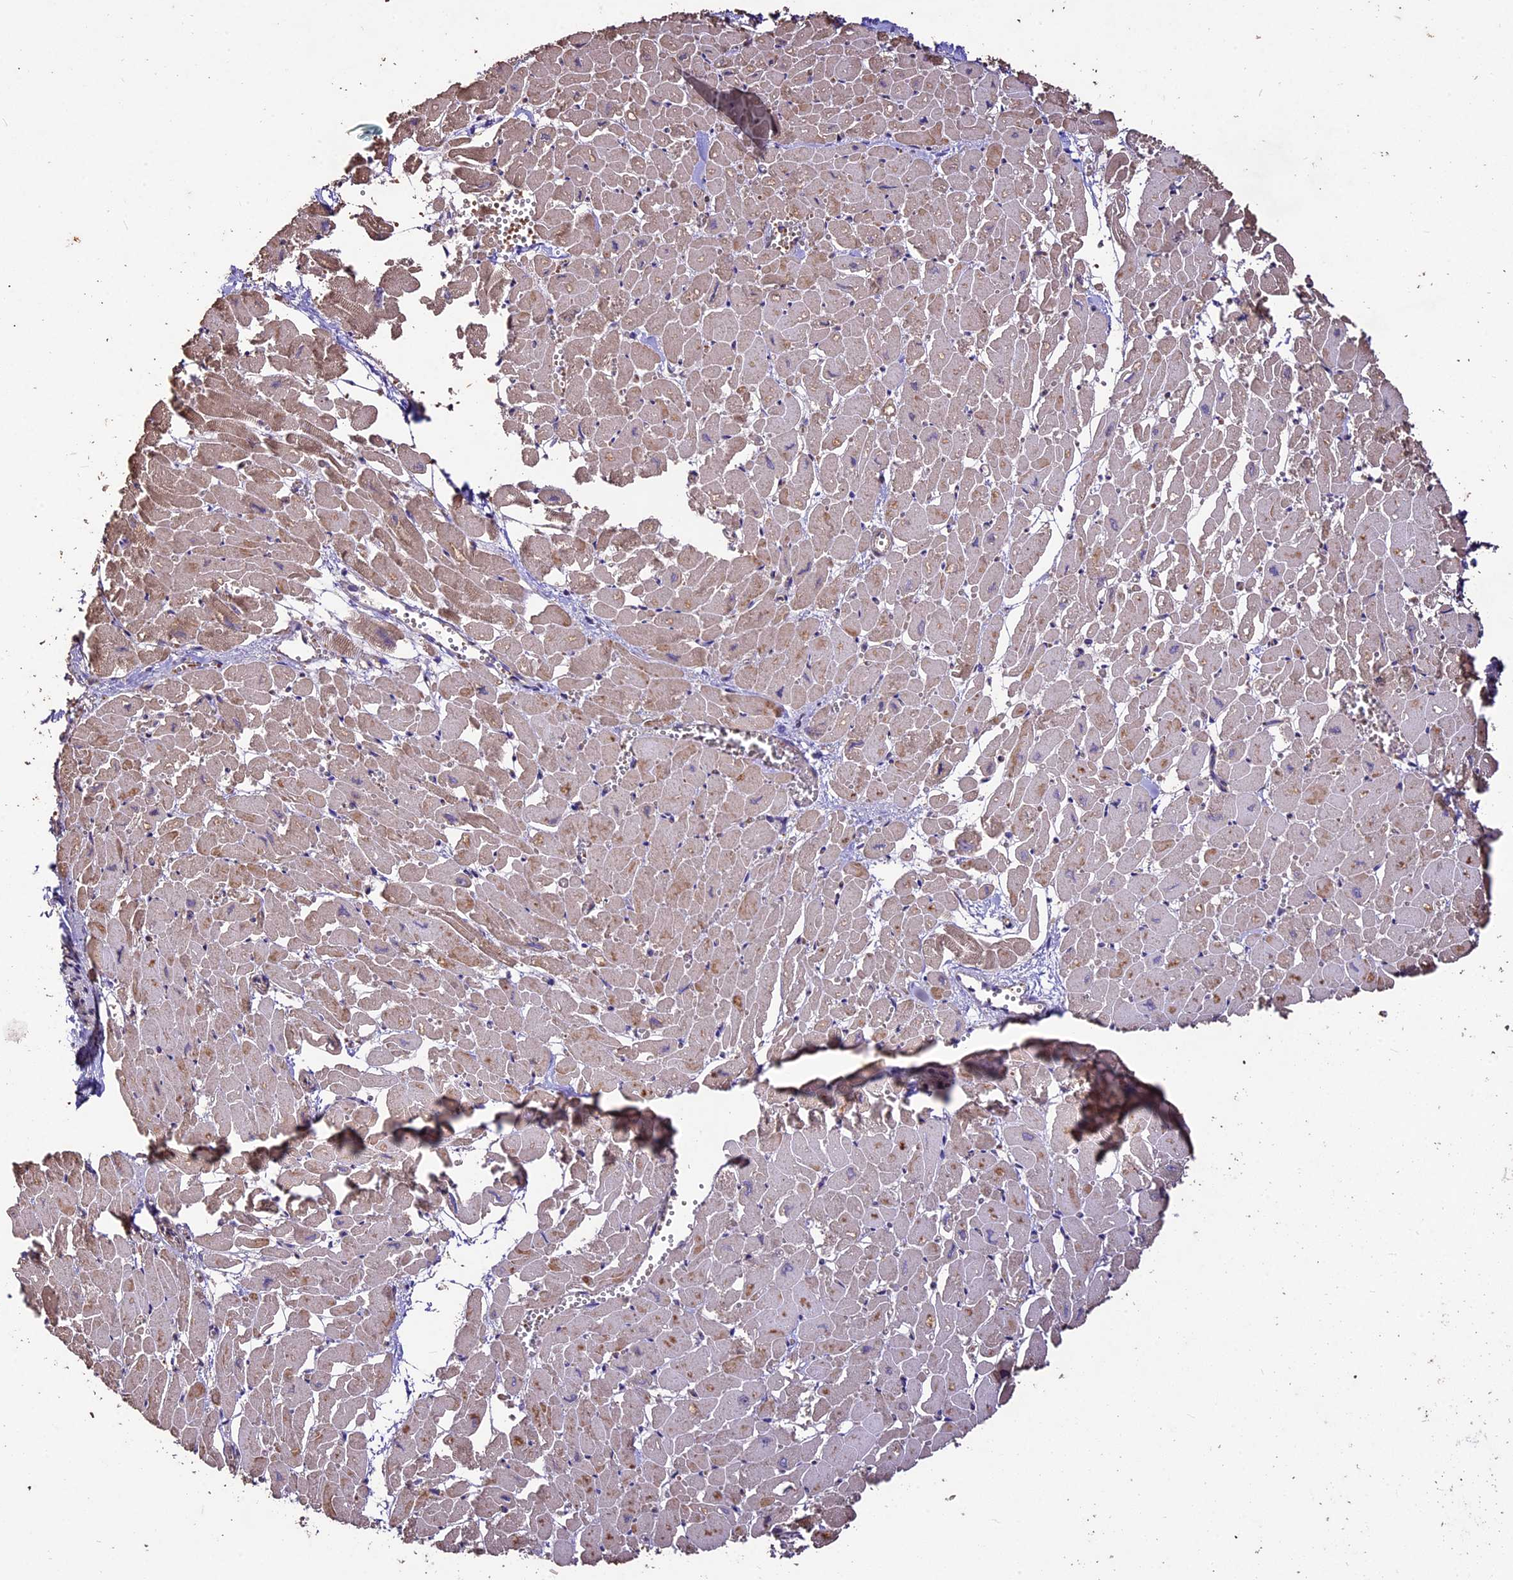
{"staining": {"intensity": "weak", "quantity": "25%-75%", "location": "cytoplasmic/membranous"}, "tissue": "heart muscle", "cell_type": "Cardiomyocytes", "image_type": "normal", "snomed": [{"axis": "morphology", "description": "Normal tissue, NOS"}, {"axis": "topography", "description": "Heart"}], "caption": "Protein staining reveals weak cytoplasmic/membranous positivity in about 25%-75% of cardiomyocytes in normal heart muscle. (Brightfield microscopy of DAB IHC at high magnification).", "gene": "CRLF1", "patient": {"sex": "male", "age": 54}}